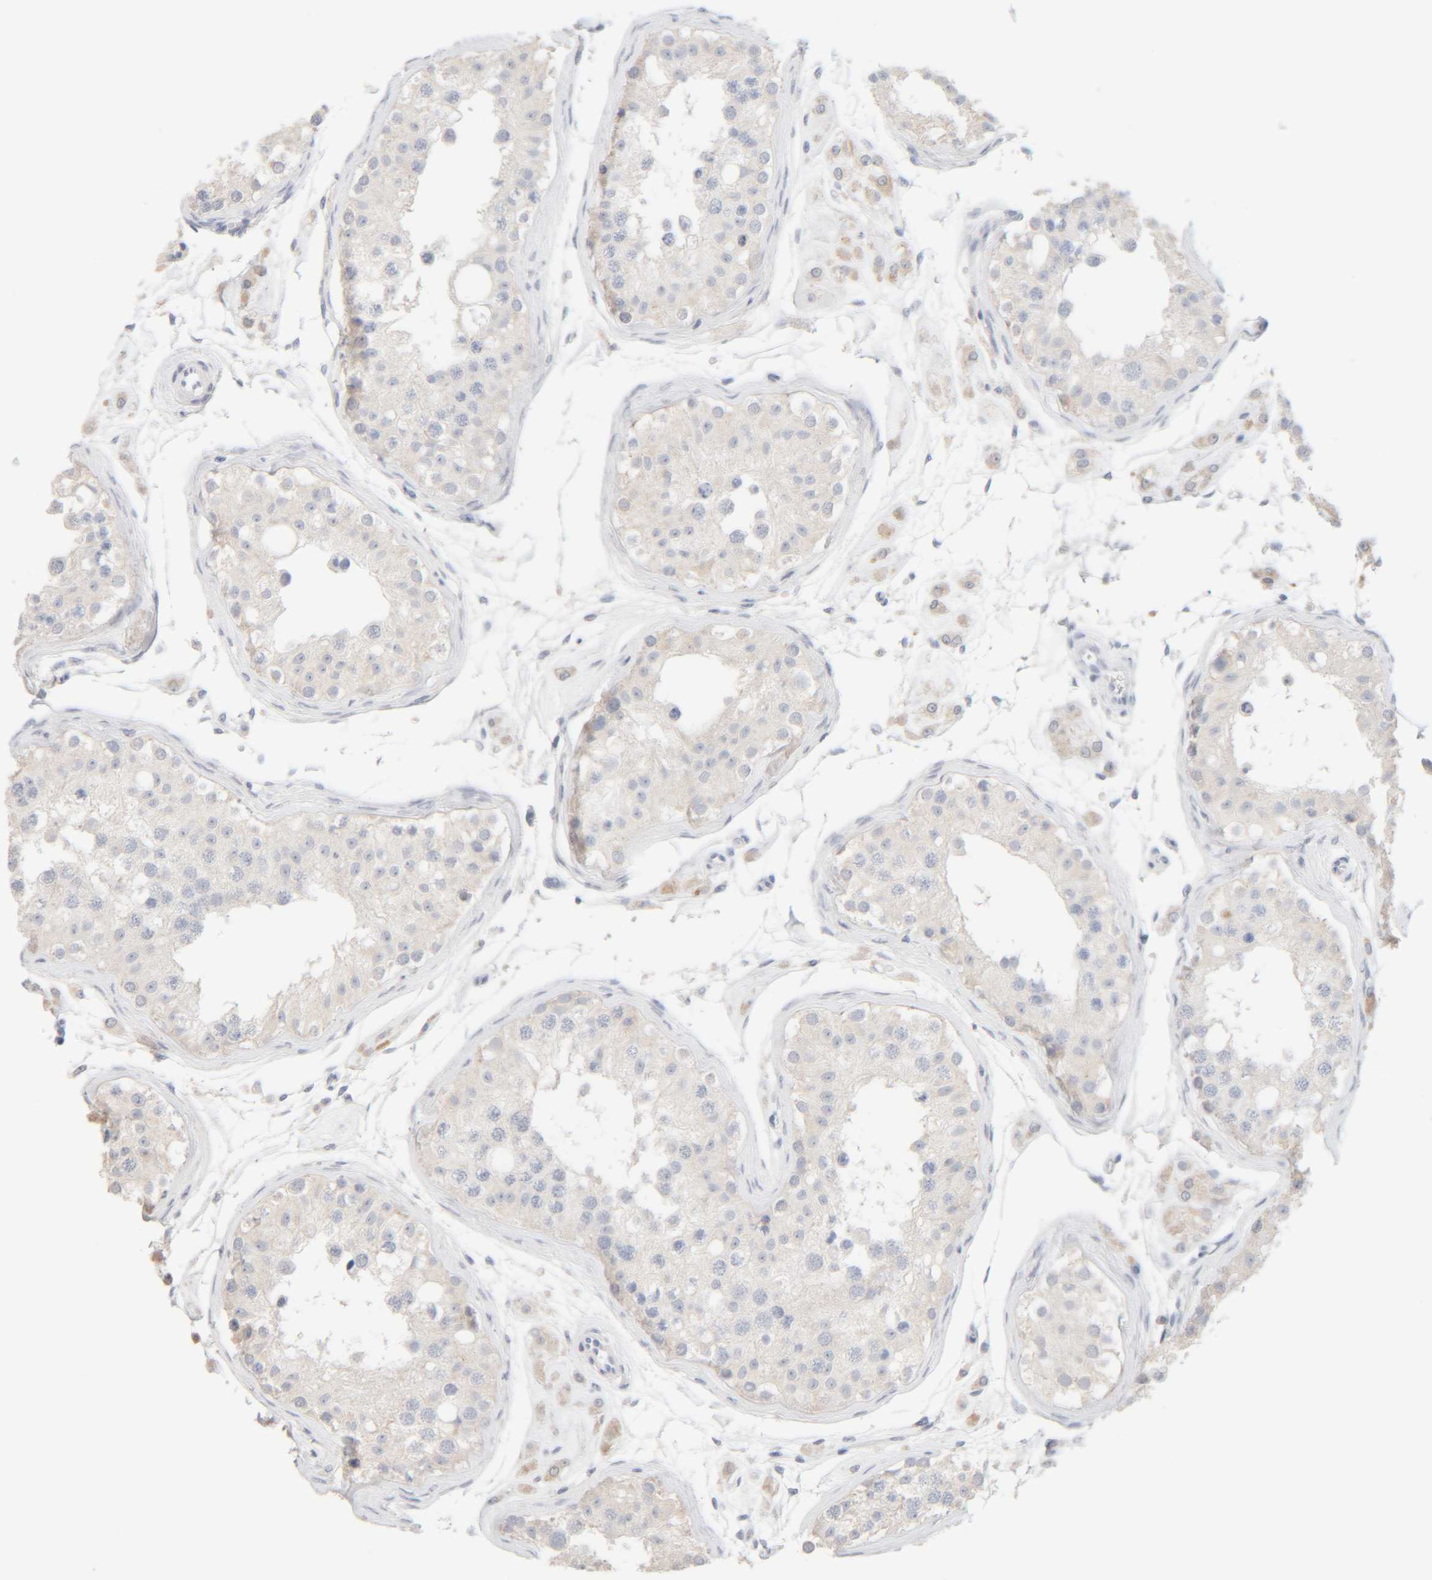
{"staining": {"intensity": "negative", "quantity": "none", "location": "none"}, "tissue": "testis", "cell_type": "Cells in seminiferous ducts", "image_type": "normal", "snomed": [{"axis": "morphology", "description": "Normal tissue, NOS"}, {"axis": "morphology", "description": "Adenocarcinoma, metastatic, NOS"}, {"axis": "topography", "description": "Testis"}], "caption": "This histopathology image is of benign testis stained with immunohistochemistry to label a protein in brown with the nuclei are counter-stained blue. There is no staining in cells in seminiferous ducts.", "gene": "RIDA", "patient": {"sex": "male", "age": 26}}